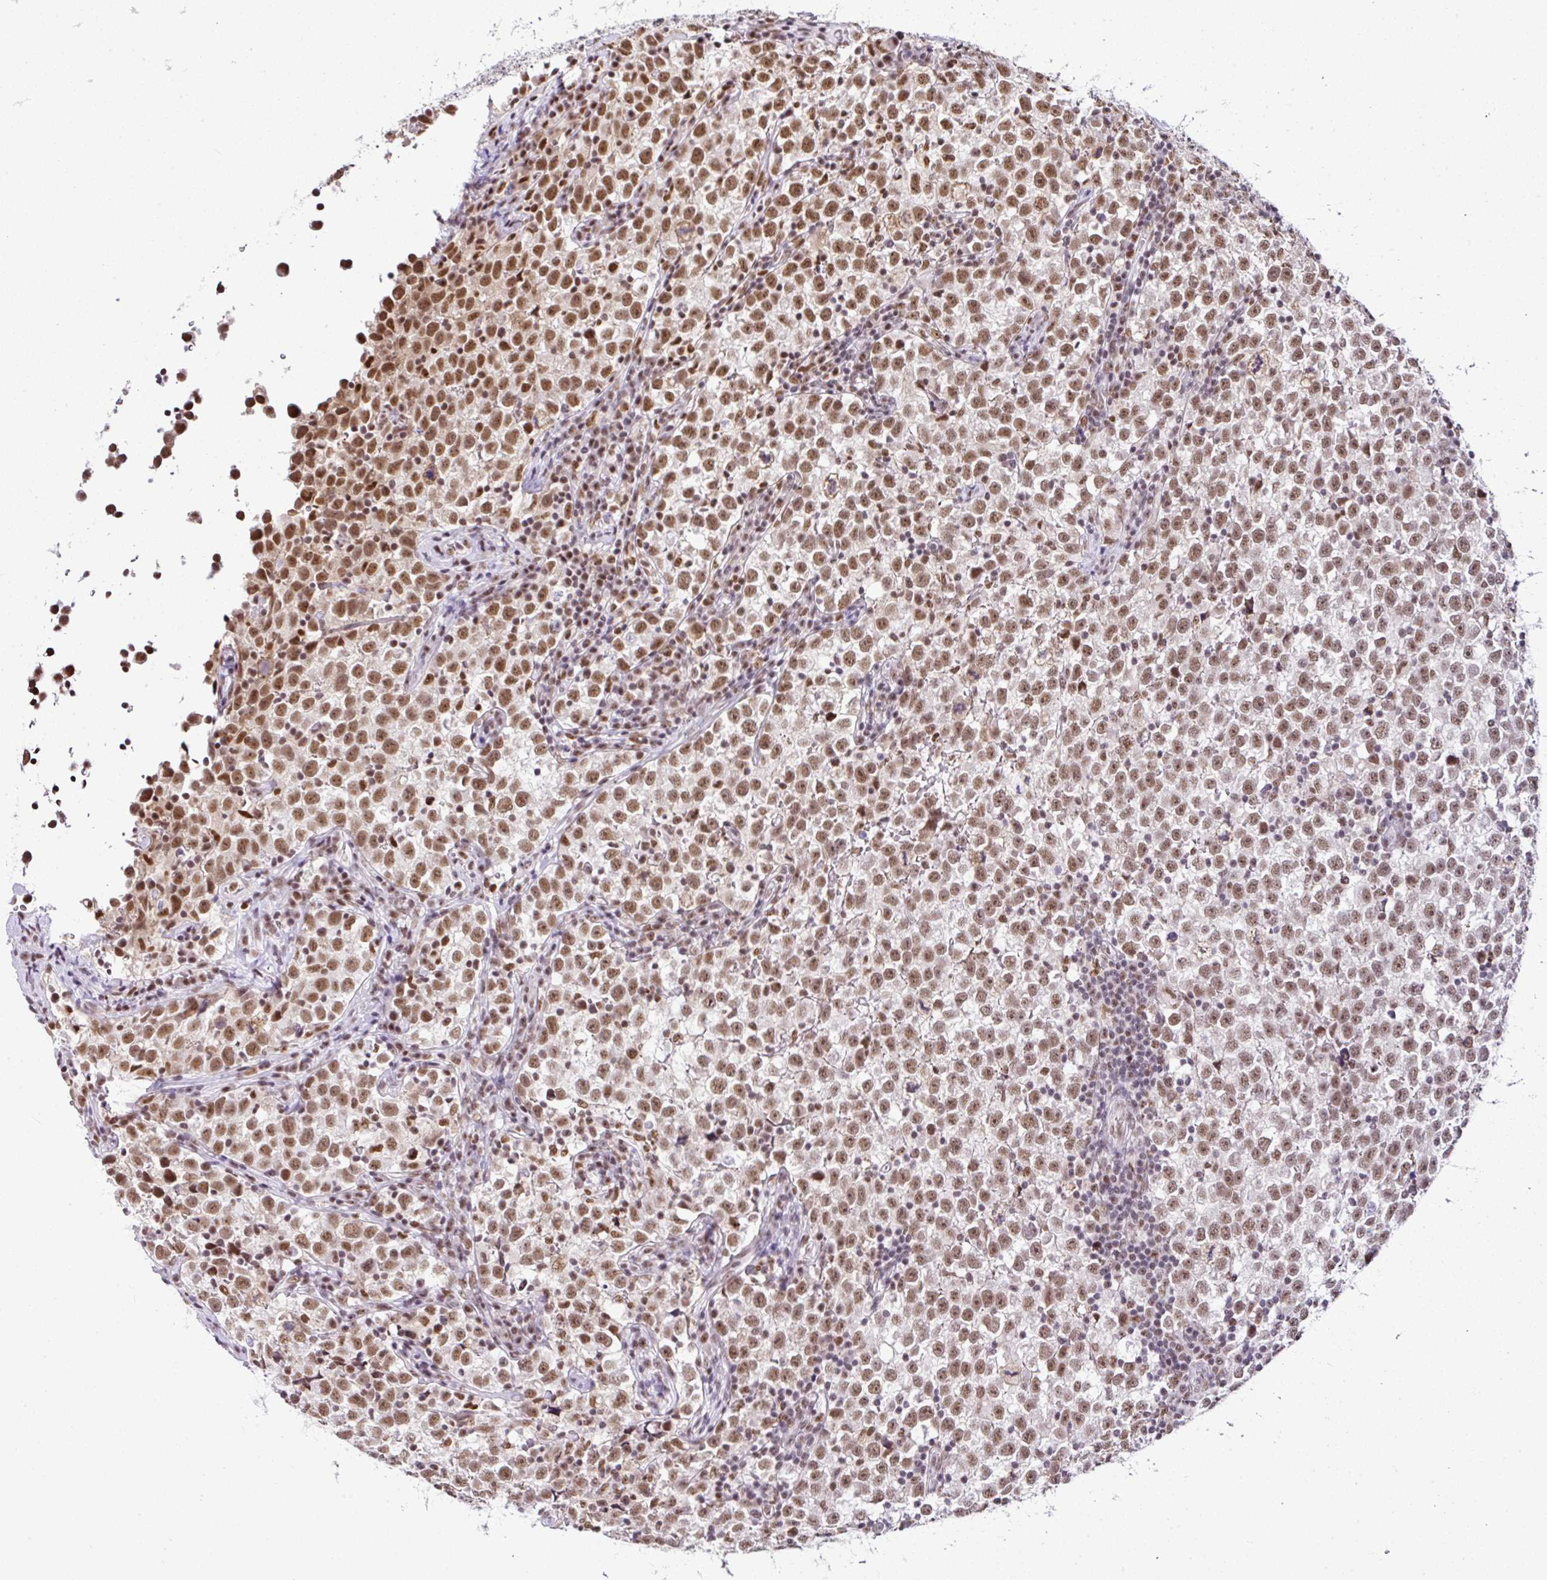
{"staining": {"intensity": "moderate", "quantity": ">75%", "location": "nuclear"}, "tissue": "testis cancer", "cell_type": "Tumor cells", "image_type": "cancer", "snomed": [{"axis": "morphology", "description": "Normal tissue, NOS"}, {"axis": "morphology", "description": "Seminoma, NOS"}, {"axis": "topography", "description": "Testis"}], "caption": "An immunohistochemistry image of tumor tissue is shown. Protein staining in brown highlights moderate nuclear positivity in testis seminoma within tumor cells. The staining is performed using DAB brown chromogen to label protein expression. The nuclei are counter-stained blue using hematoxylin.", "gene": "PTPN2", "patient": {"sex": "male", "age": 43}}